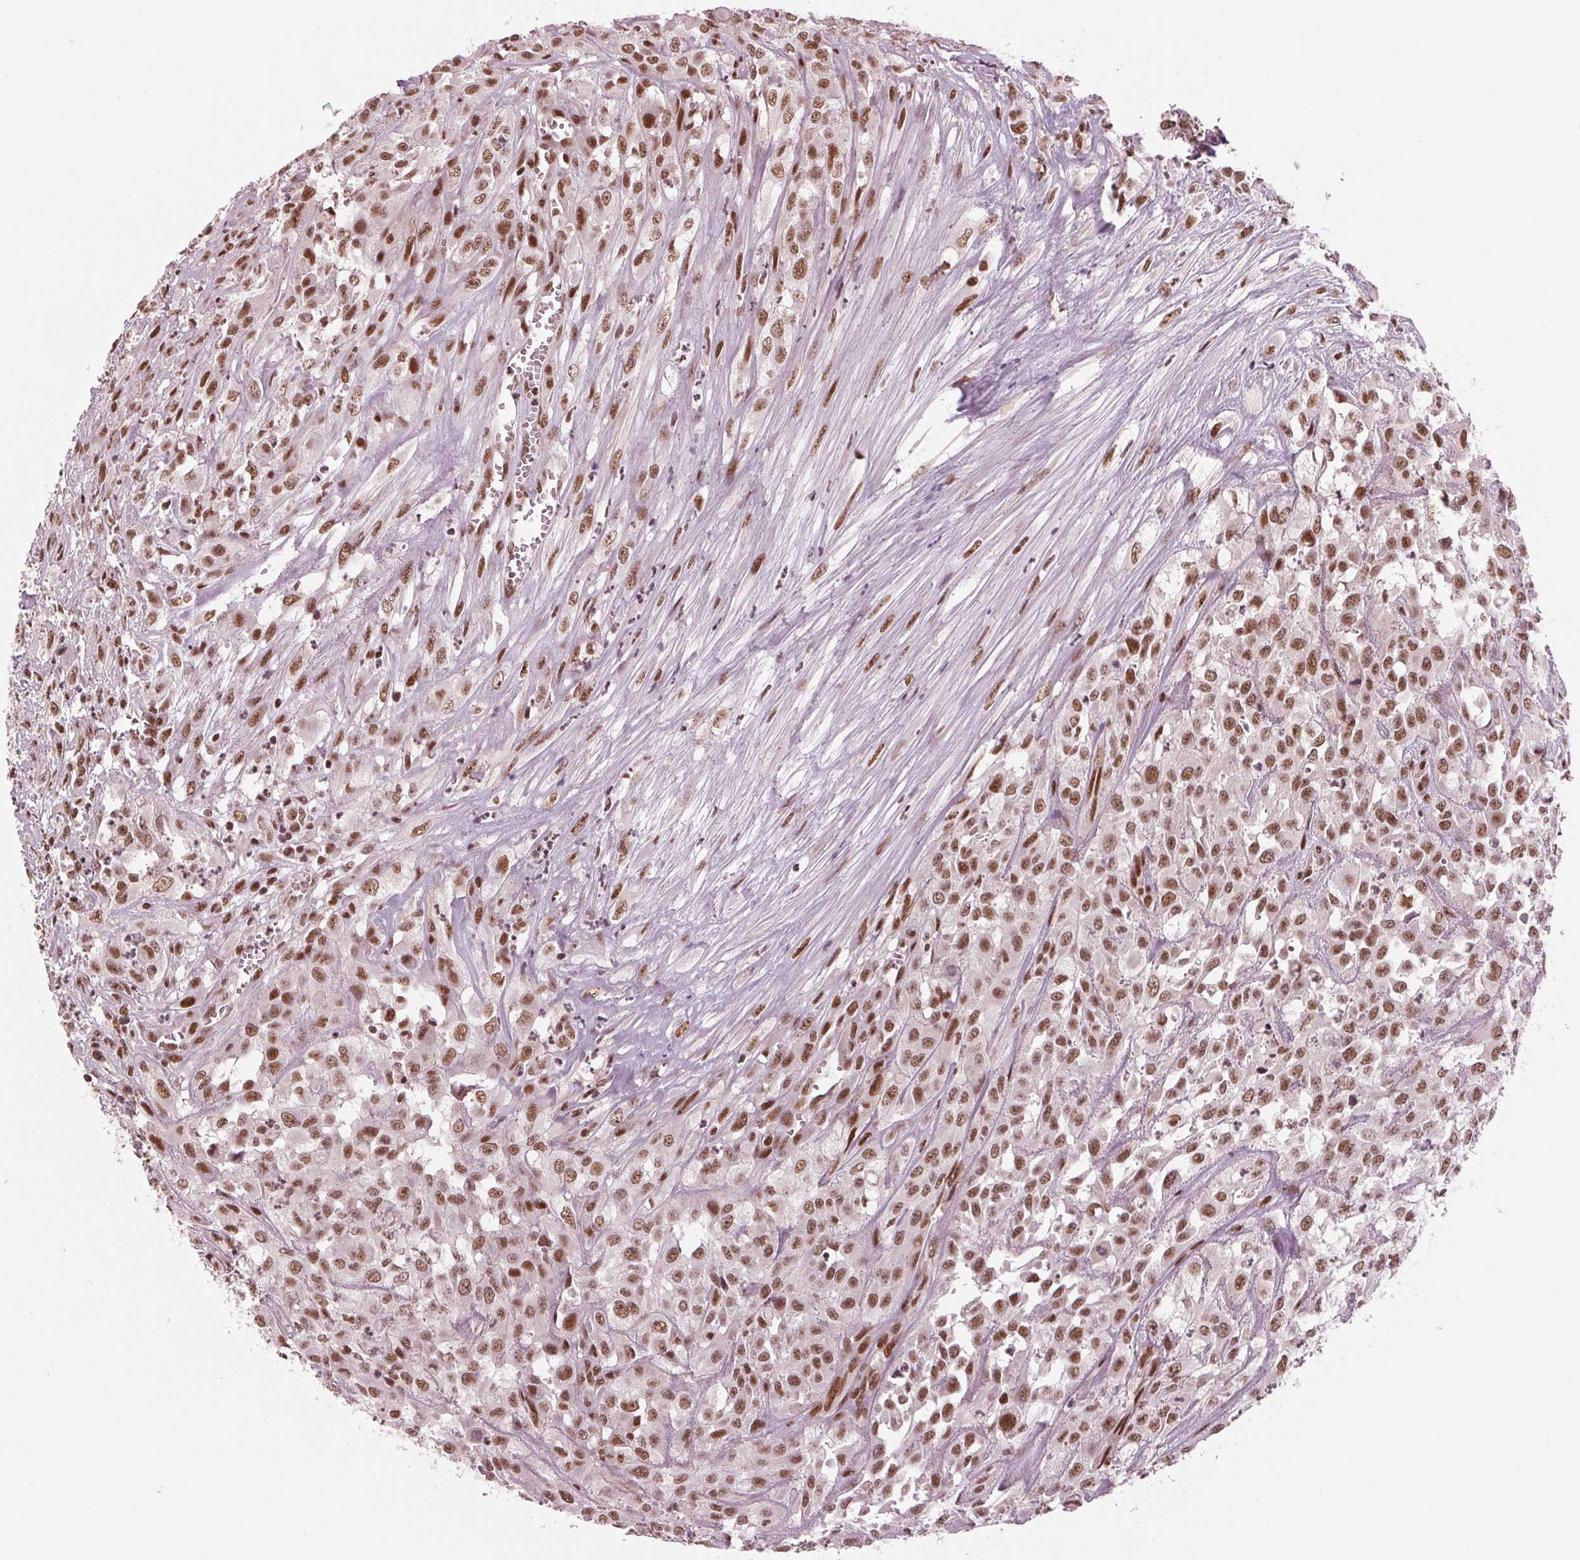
{"staining": {"intensity": "moderate", "quantity": ">75%", "location": "nuclear"}, "tissue": "urothelial cancer", "cell_type": "Tumor cells", "image_type": "cancer", "snomed": [{"axis": "morphology", "description": "Urothelial carcinoma, High grade"}, {"axis": "topography", "description": "Urinary bladder"}], "caption": "A high-resolution histopathology image shows immunohistochemistry (IHC) staining of urothelial cancer, which shows moderate nuclear expression in approximately >75% of tumor cells.", "gene": "LSM2", "patient": {"sex": "male", "age": 67}}